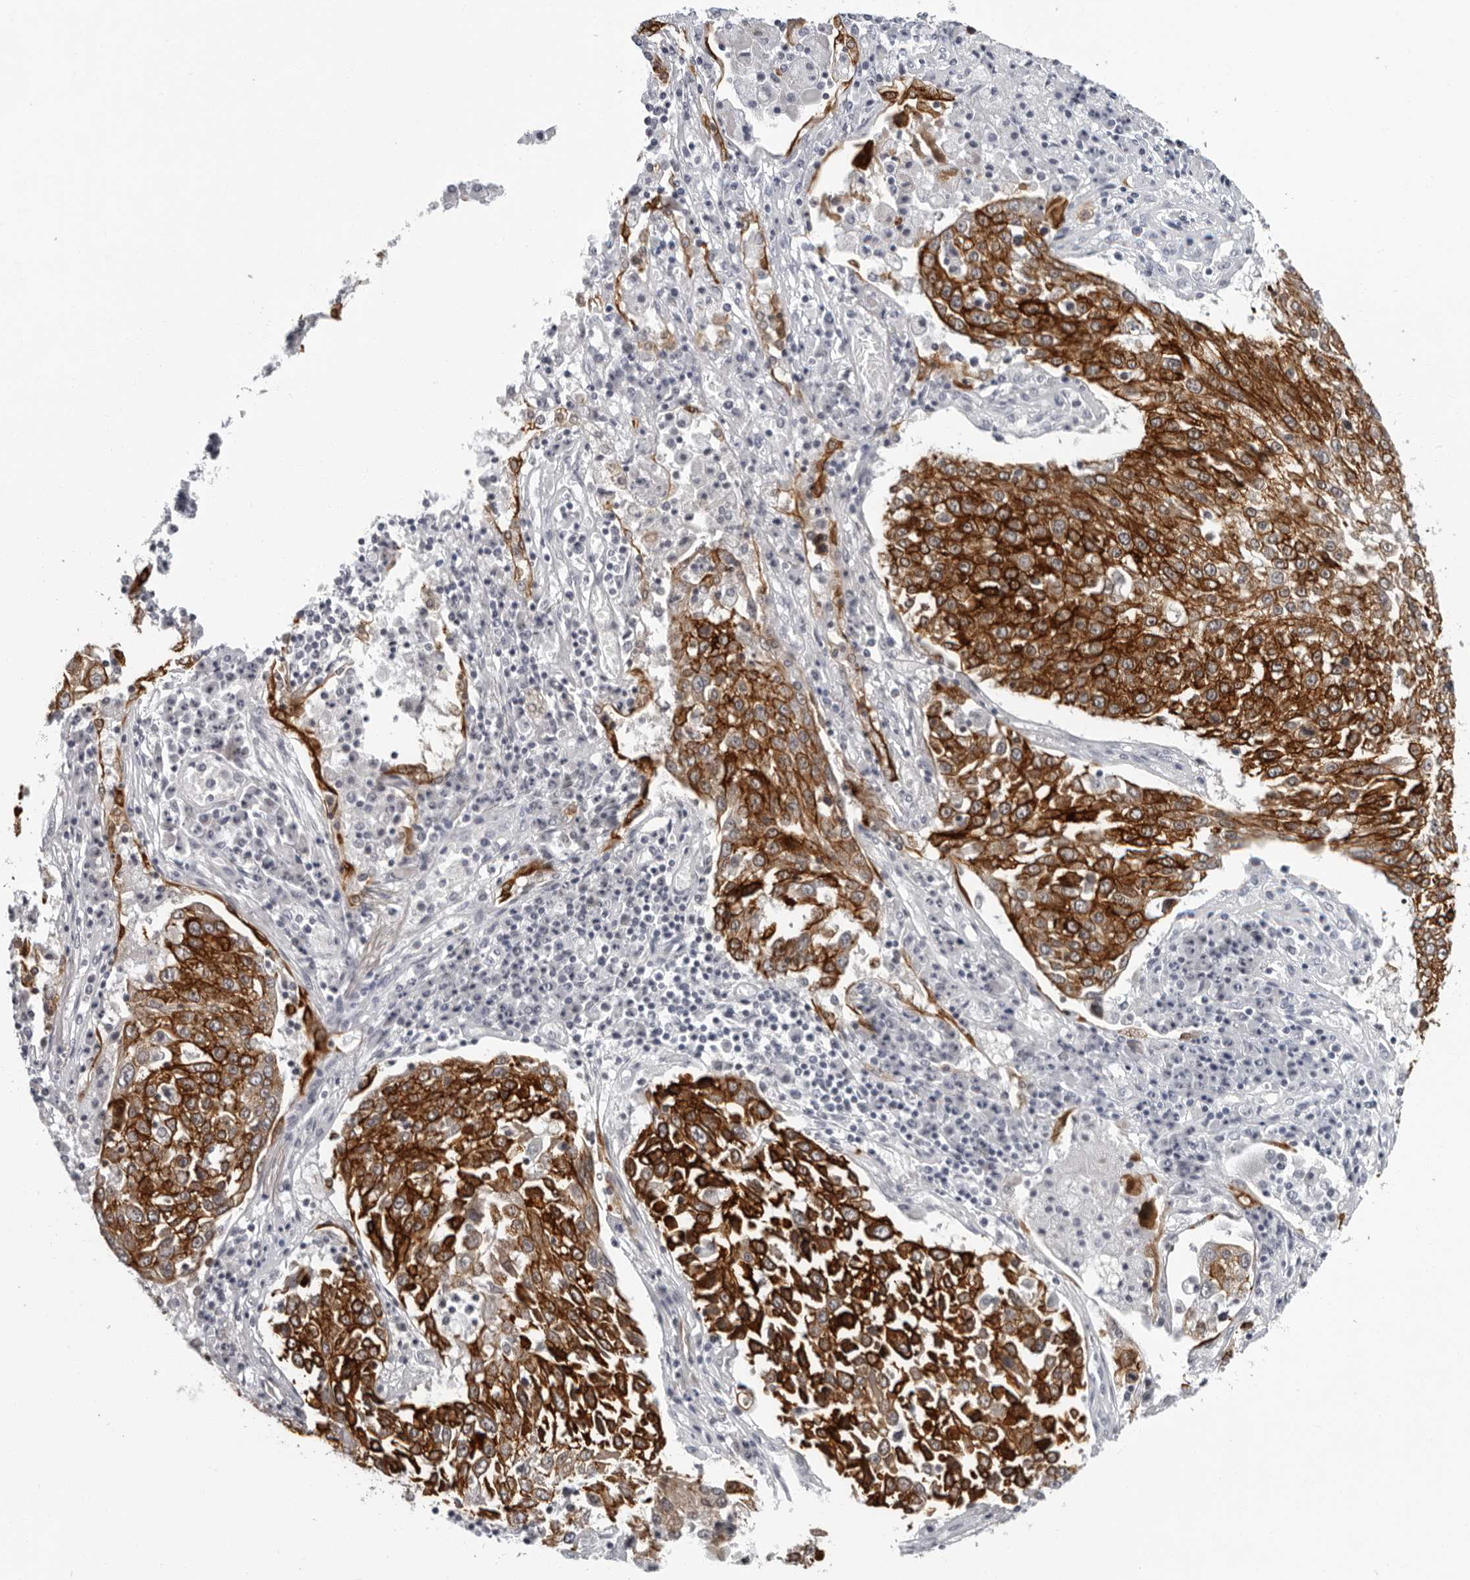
{"staining": {"intensity": "strong", "quantity": ">75%", "location": "cytoplasmic/membranous"}, "tissue": "lung cancer", "cell_type": "Tumor cells", "image_type": "cancer", "snomed": [{"axis": "morphology", "description": "Squamous cell carcinoma, NOS"}, {"axis": "topography", "description": "Lung"}], "caption": "Strong cytoplasmic/membranous expression is identified in about >75% of tumor cells in lung squamous cell carcinoma.", "gene": "CCDC28B", "patient": {"sex": "male", "age": 65}}